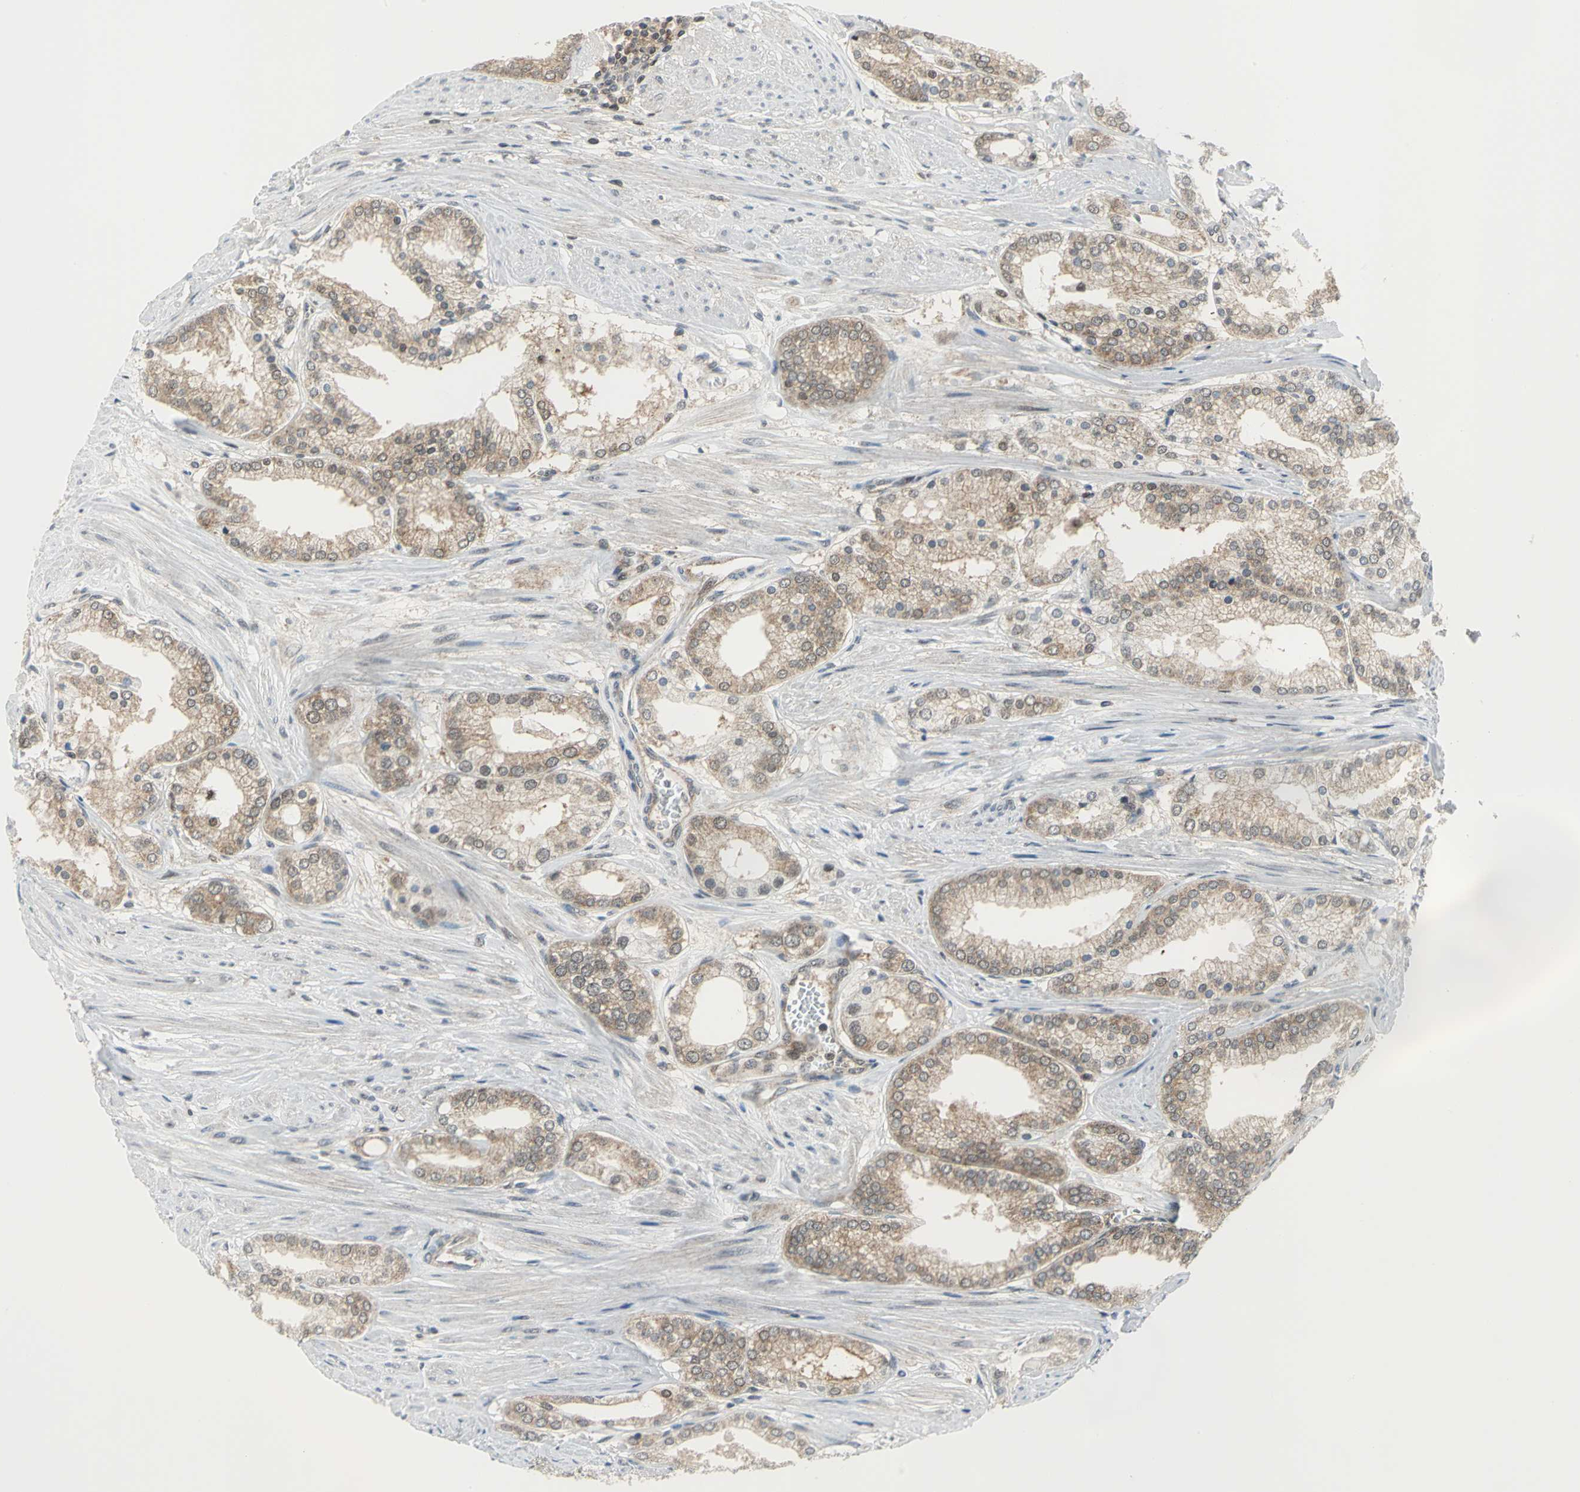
{"staining": {"intensity": "weak", "quantity": ">75%", "location": "cytoplasmic/membranous"}, "tissue": "prostate cancer", "cell_type": "Tumor cells", "image_type": "cancer", "snomed": [{"axis": "morphology", "description": "Adenocarcinoma, High grade"}, {"axis": "topography", "description": "Prostate"}], "caption": "Immunohistochemistry (IHC) image of prostate cancer (high-grade adenocarcinoma) stained for a protein (brown), which shows low levels of weak cytoplasmic/membranous staining in about >75% of tumor cells.", "gene": "PSMA4", "patient": {"sex": "male", "age": 61}}